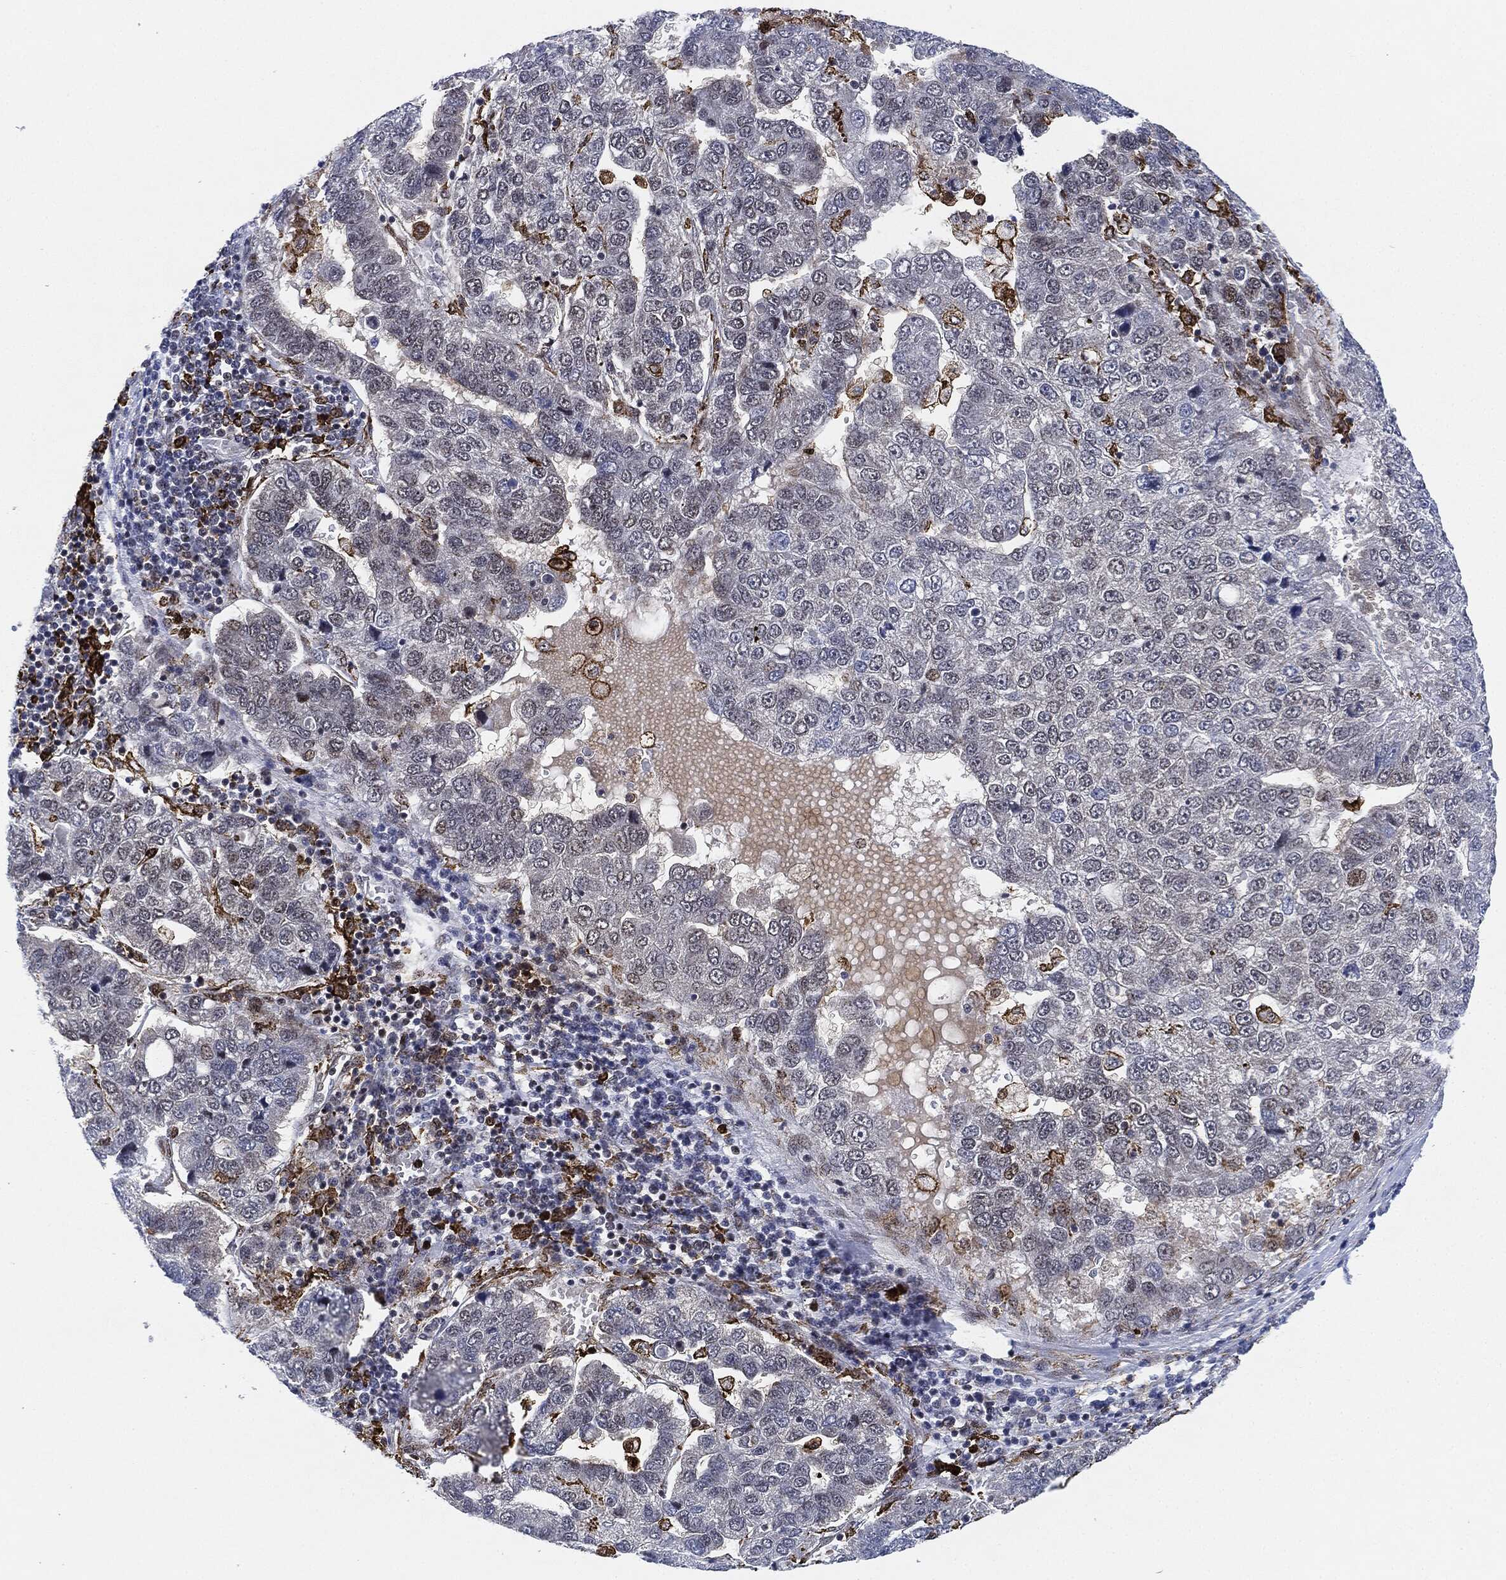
{"staining": {"intensity": "negative", "quantity": "none", "location": "none"}, "tissue": "pancreatic cancer", "cell_type": "Tumor cells", "image_type": "cancer", "snomed": [{"axis": "morphology", "description": "Adenocarcinoma, NOS"}, {"axis": "topography", "description": "Pancreas"}], "caption": "IHC photomicrograph of human pancreatic cancer stained for a protein (brown), which shows no expression in tumor cells.", "gene": "NANOS3", "patient": {"sex": "female", "age": 61}}